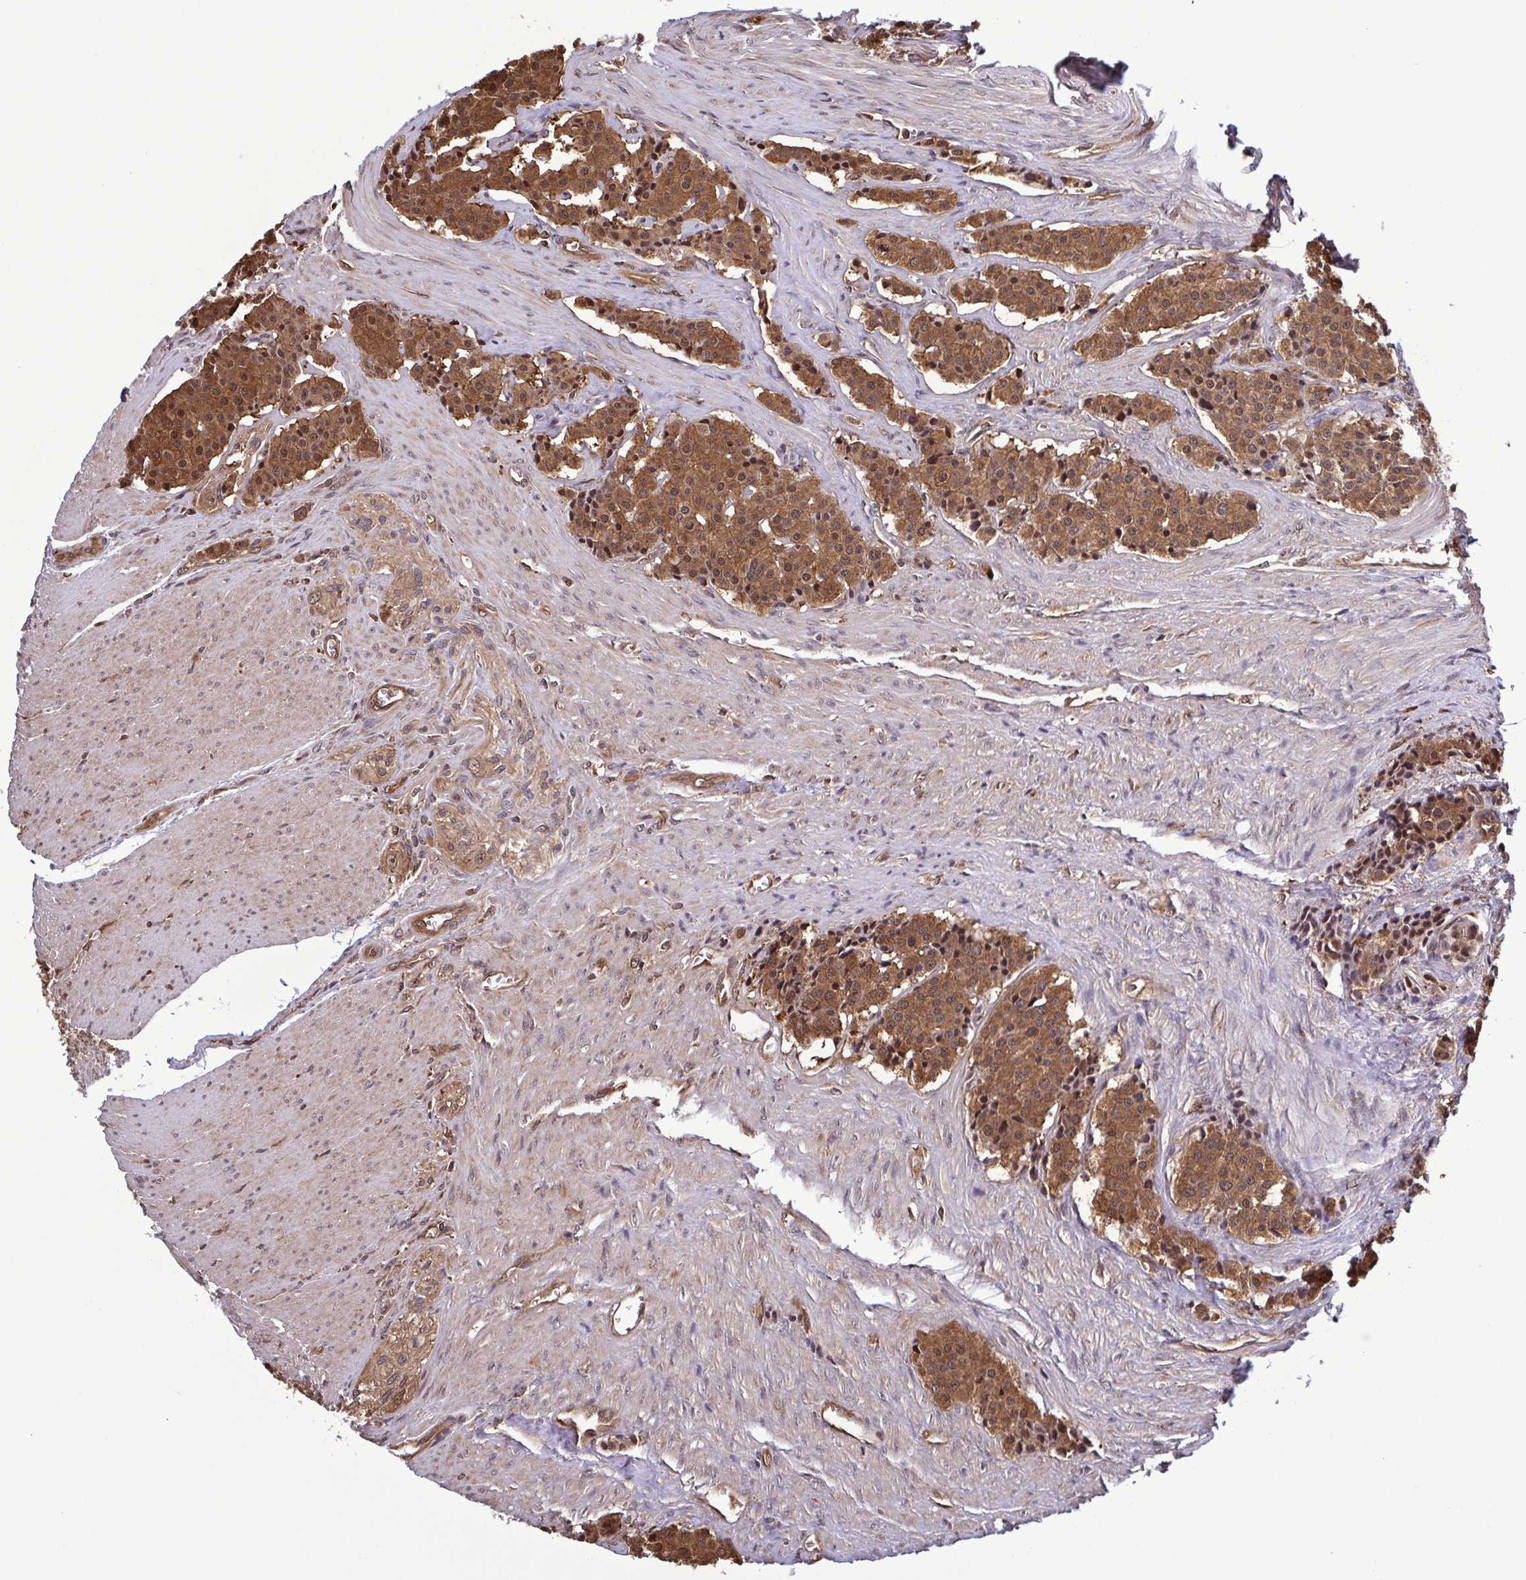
{"staining": {"intensity": "moderate", "quantity": ">75%", "location": "cytoplasmic/membranous,nuclear"}, "tissue": "carcinoid", "cell_type": "Tumor cells", "image_type": "cancer", "snomed": [{"axis": "morphology", "description": "Carcinoid, malignant, NOS"}, {"axis": "topography", "description": "Small intestine"}], "caption": "Human carcinoid stained for a protein (brown) exhibits moderate cytoplasmic/membranous and nuclear positive expression in about >75% of tumor cells.", "gene": "SEC63", "patient": {"sex": "male", "age": 73}}